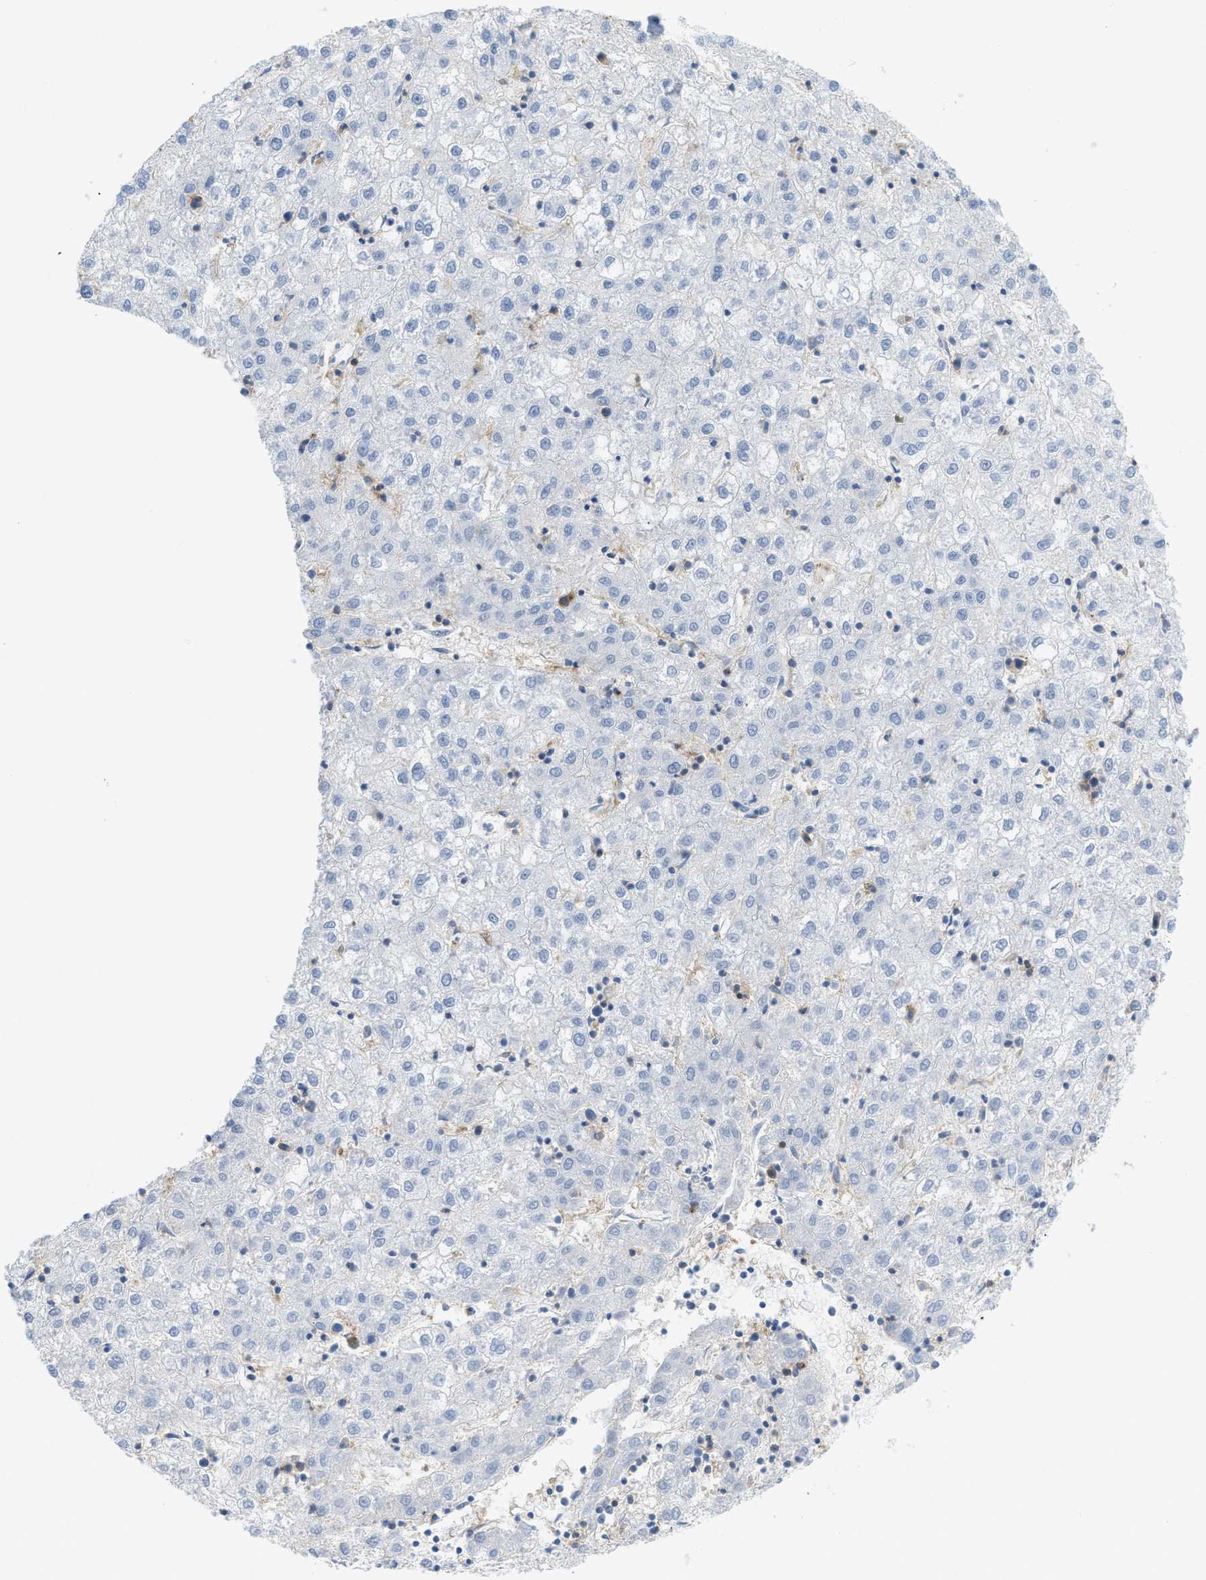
{"staining": {"intensity": "negative", "quantity": "none", "location": "none"}, "tissue": "liver cancer", "cell_type": "Tumor cells", "image_type": "cancer", "snomed": [{"axis": "morphology", "description": "Carcinoma, Hepatocellular, NOS"}, {"axis": "topography", "description": "Liver"}], "caption": "The photomicrograph exhibits no significant positivity in tumor cells of hepatocellular carcinoma (liver). (DAB IHC visualized using brightfield microscopy, high magnification).", "gene": "SLC3A2", "patient": {"sex": "male", "age": 72}}